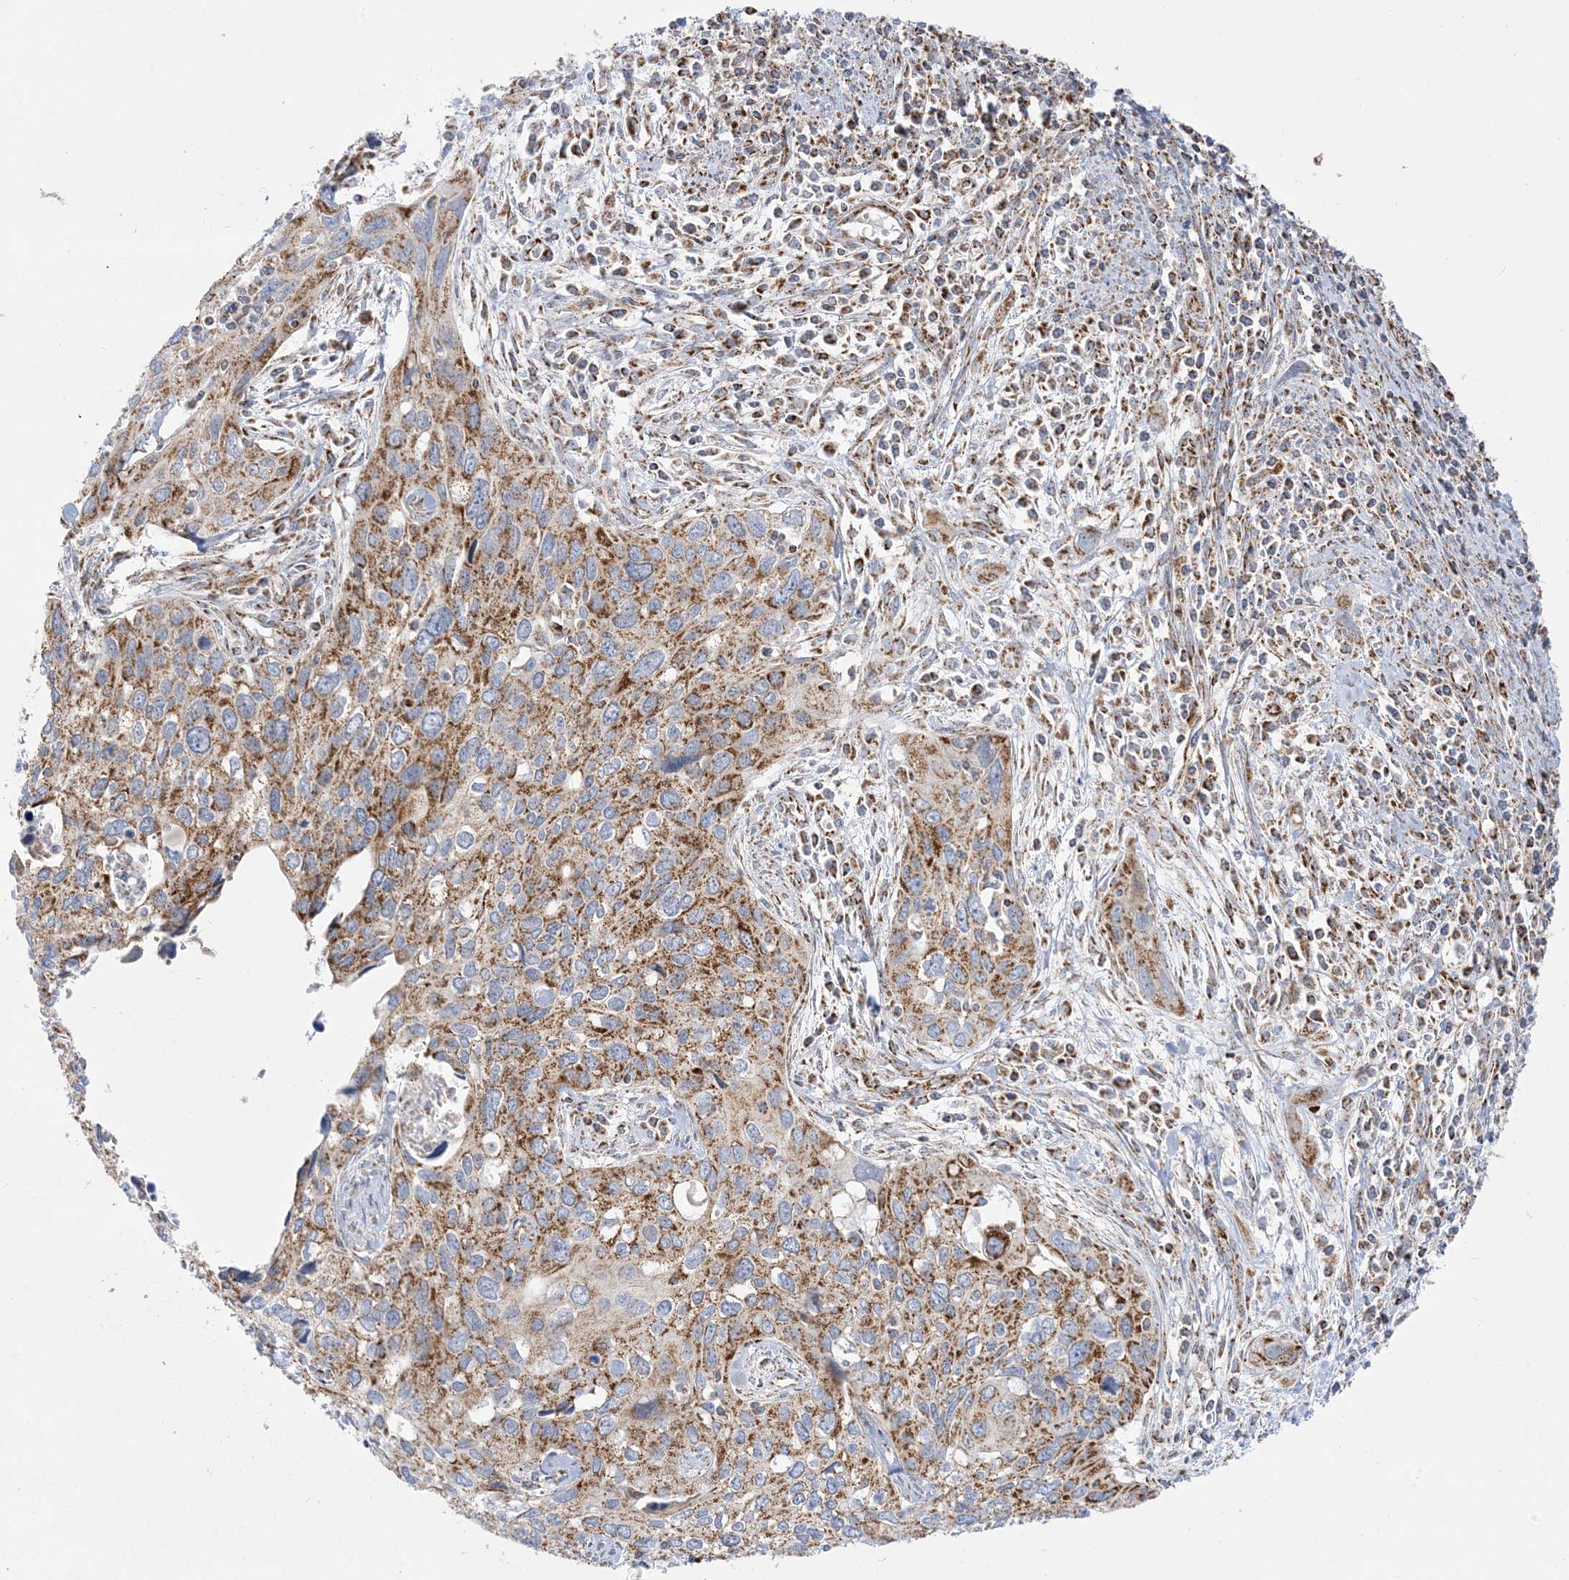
{"staining": {"intensity": "moderate", "quantity": ">75%", "location": "cytoplasmic/membranous"}, "tissue": "cervical cancer", "cell_type": "Tumor cells", "image_type": "cancer", "snomed": [{"axis": "morphology", "description": "Squamous cell carcinoma, NOS"}, {"axis": "topography", "description": "Cervix"}], "caption": "Immunohistochemistry (IHC) (DAB (3,3'-diaminobenzidine)) staining of human cervical cancer (squamous cell carcinoma) demonstrates moderate cytoplasmic/membranous protein positivity in about >75% of tumor cells.", "gene": "MRPS36", "patient": {"sex": "female", "age": 55}}